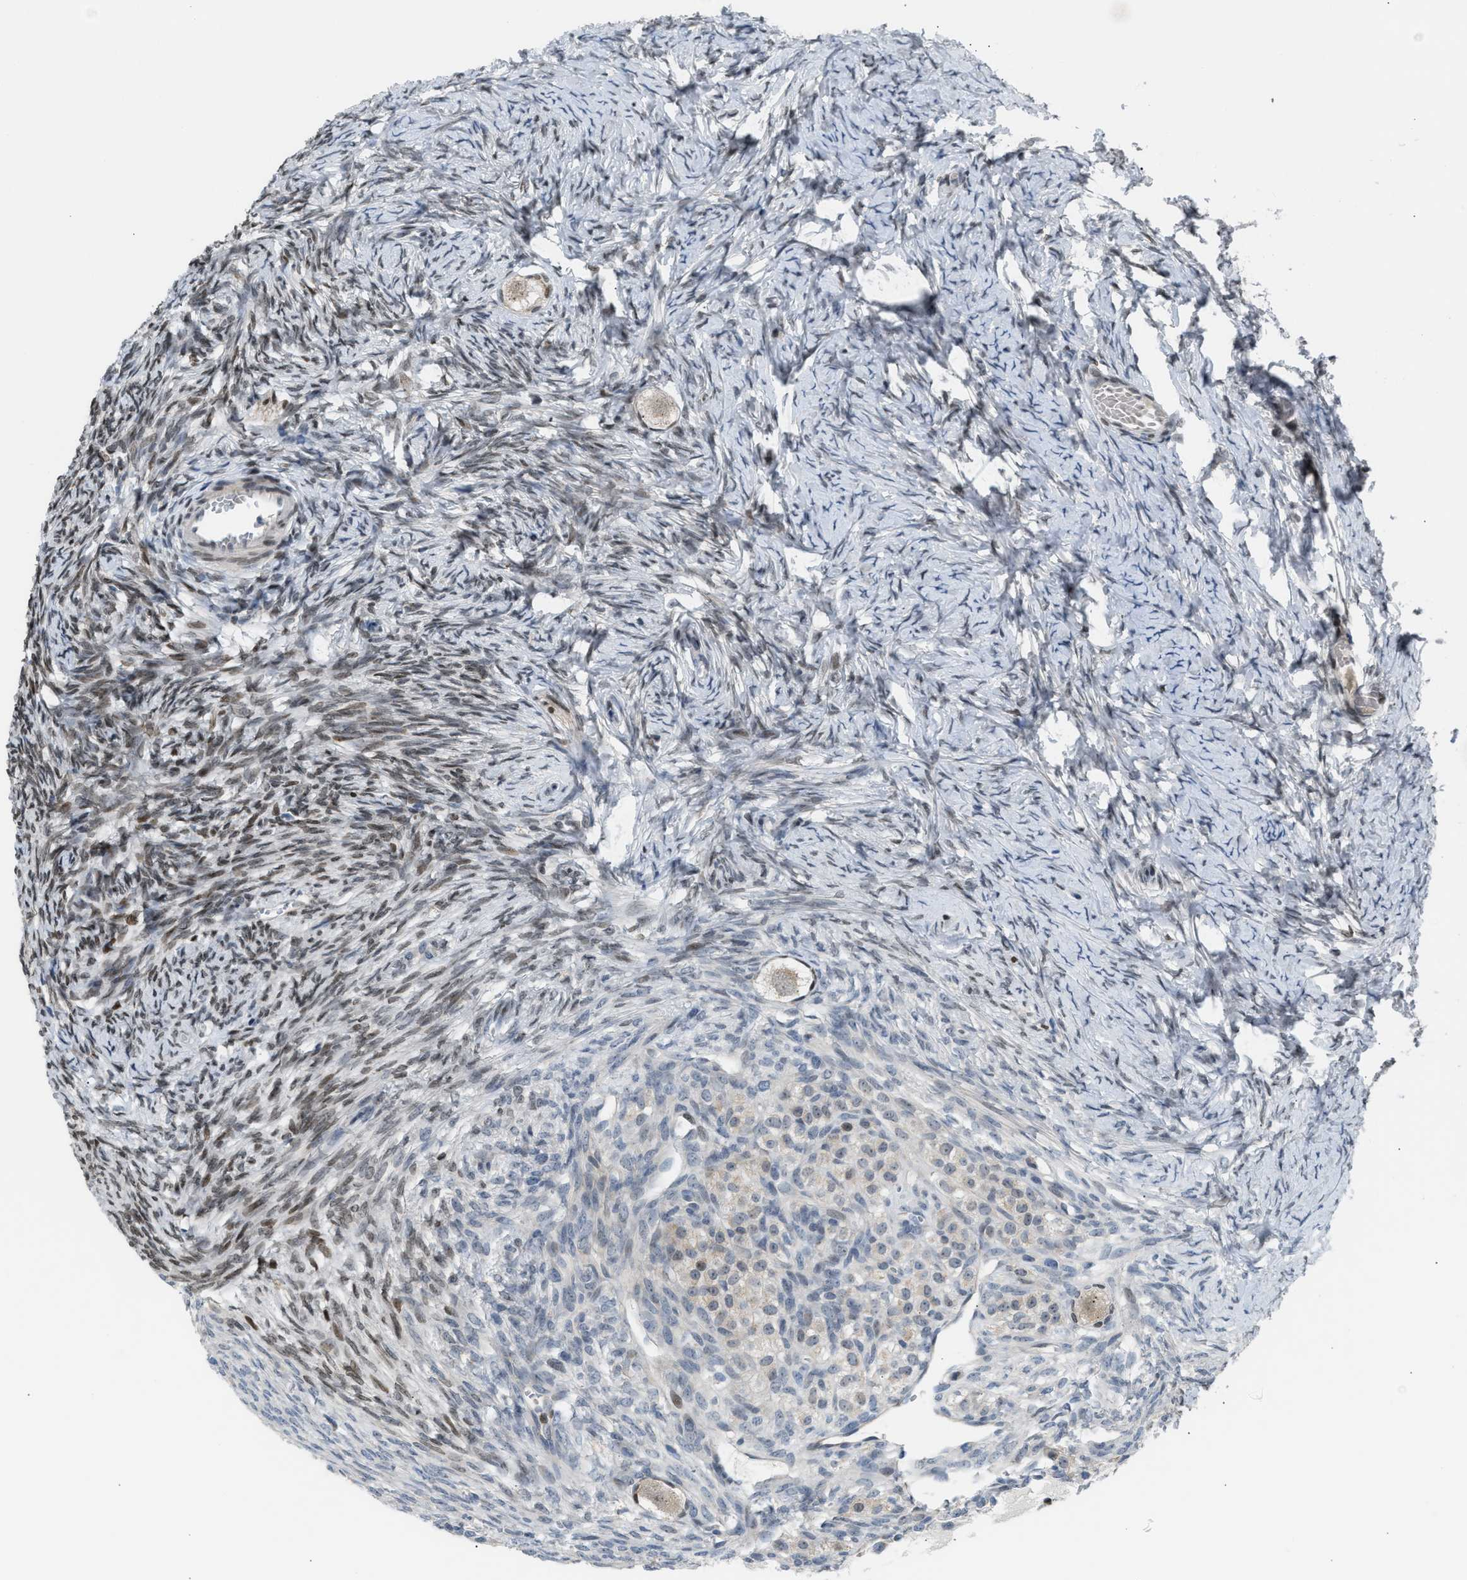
{"staining": {"intensity": "negative", "quantity": "none", "location": "none"}, "tissue": "ovary", "cell_type": "Follicle cells", "image_type": "normal", "snomed": [{"axis": "morphology", "description": "Normal tissue, NOS"}, {"axis": "topography", "description": "Ovary"}], "caption": "A micrograph of ovary stained for a protein reveals no brown staining in follicle cells. Nuclei are stained in blue.", "gene": "NPS", "patient": {"sex": "female", "age": 27}}